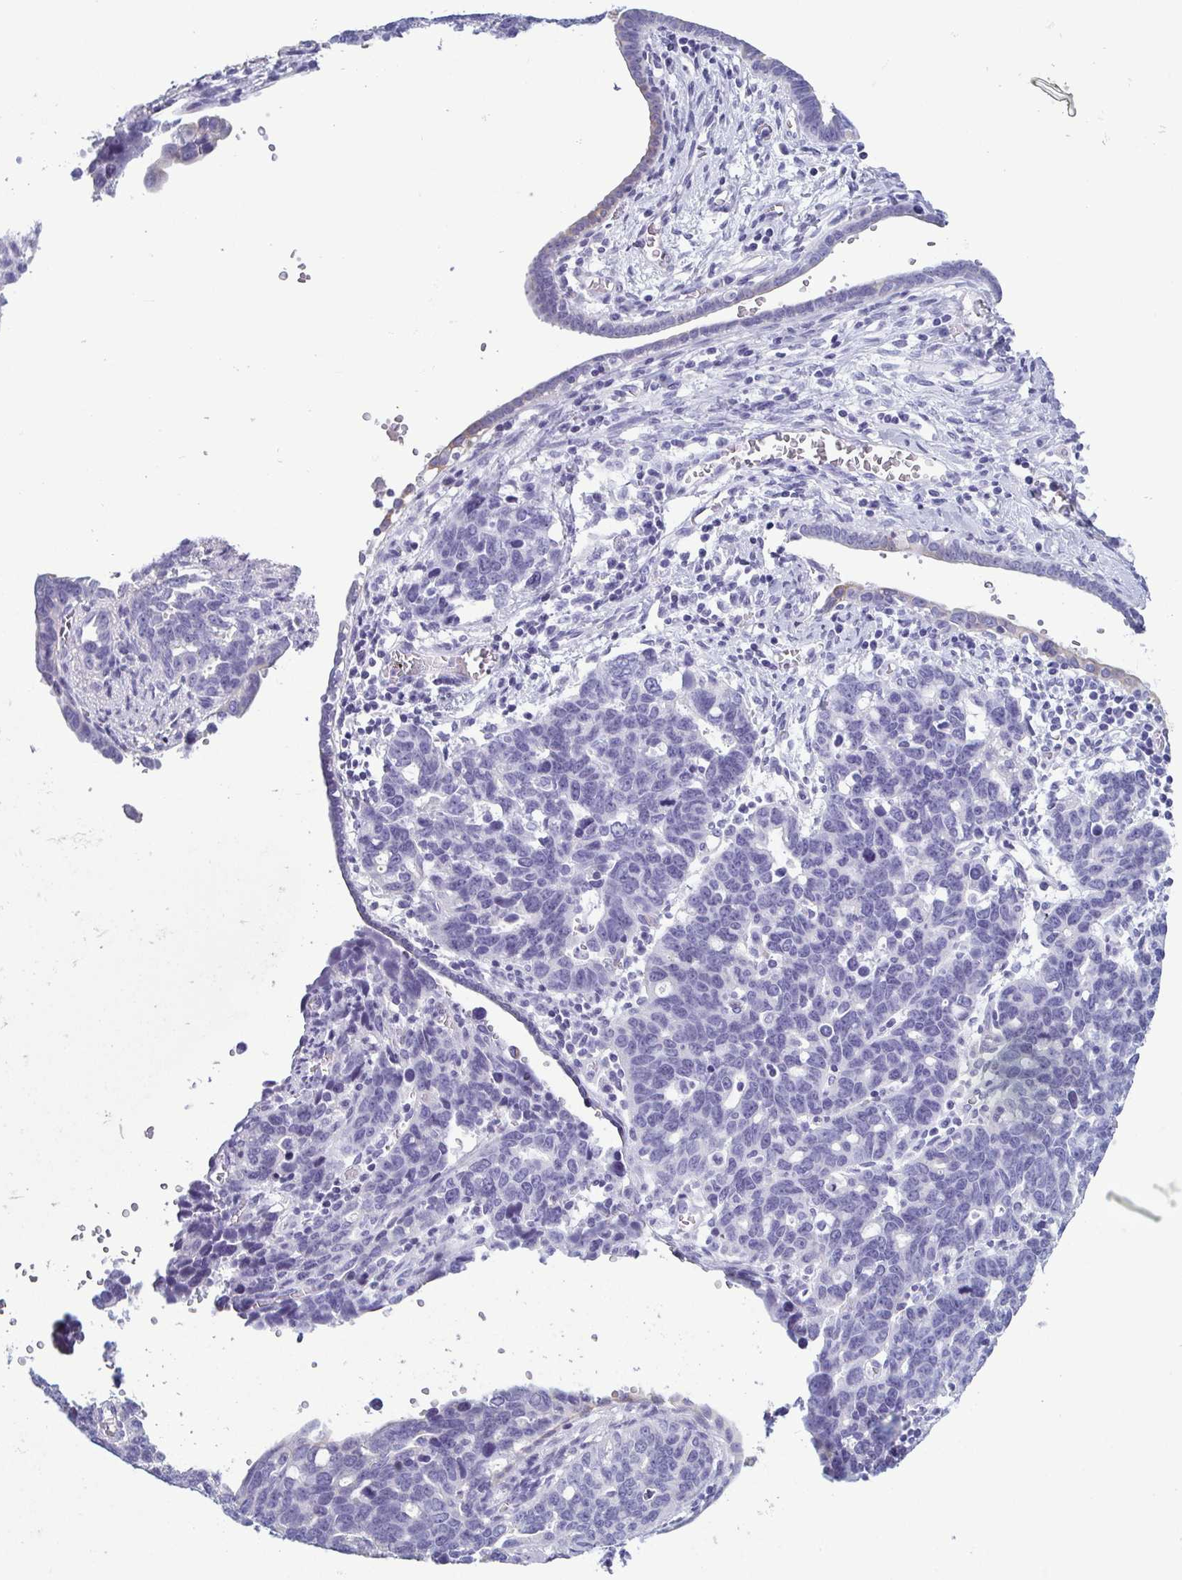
{"staining": {"intensity": "negative", "quantity": "none", "location": "none"}, "tissue": "ovarian cancer", "cell_type": "Tumor cells", "image_type": "cancer", "snomed": [{"axis": "morphology", "description": "Cystadenocarcinoma, serous, NOS"}, {"axis": "topography", "description": "Ovary"}], "caption": "This is a image of immunohistochemistry staining of serous cystadenocarcinoma (ovarian), which shows no positivity in tumor cells.", "gene": "KRT10", "patient": {"sex": "female", "age": 69}}